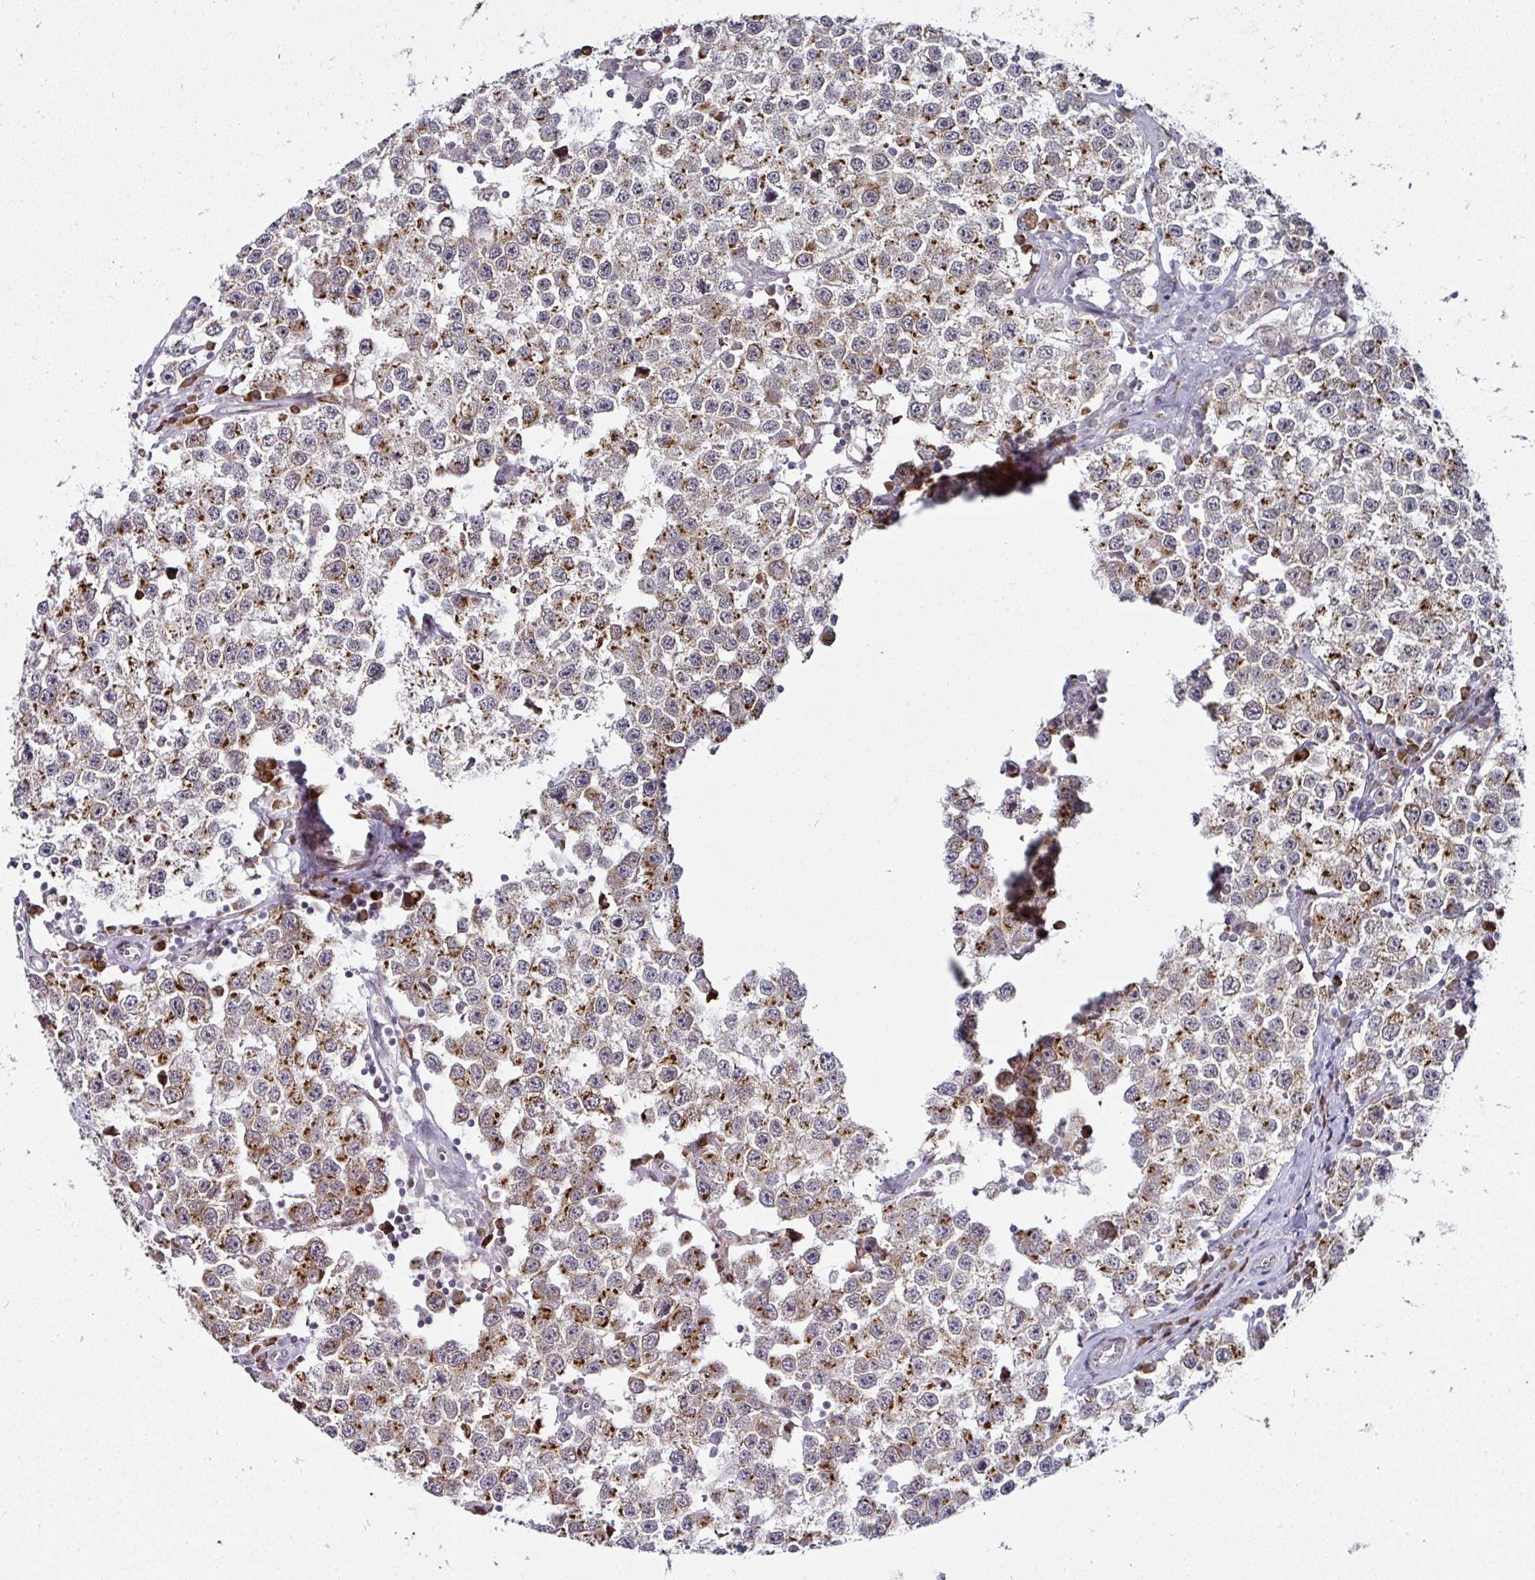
{"staining": {"intensity": "moderate", "quantity": ">75%", "location": "cytoplasmic/membranous"}, "tissue": "testis cancer", "cell_type": "Tumor cells", "image_type": "cancer", "snomed": [{"axis": "morphology", "description": "Seminoma, NOS"}, {"axis": "topography", "description": "Testis"}], "caption": "Protein staining shows moderate cytoplasmic/membranous expression in approximately >75% of tumor cells in testis cancer (seminoma).", "gene": "APOLD1", "patient": {"sex": "male", "age": 34}}